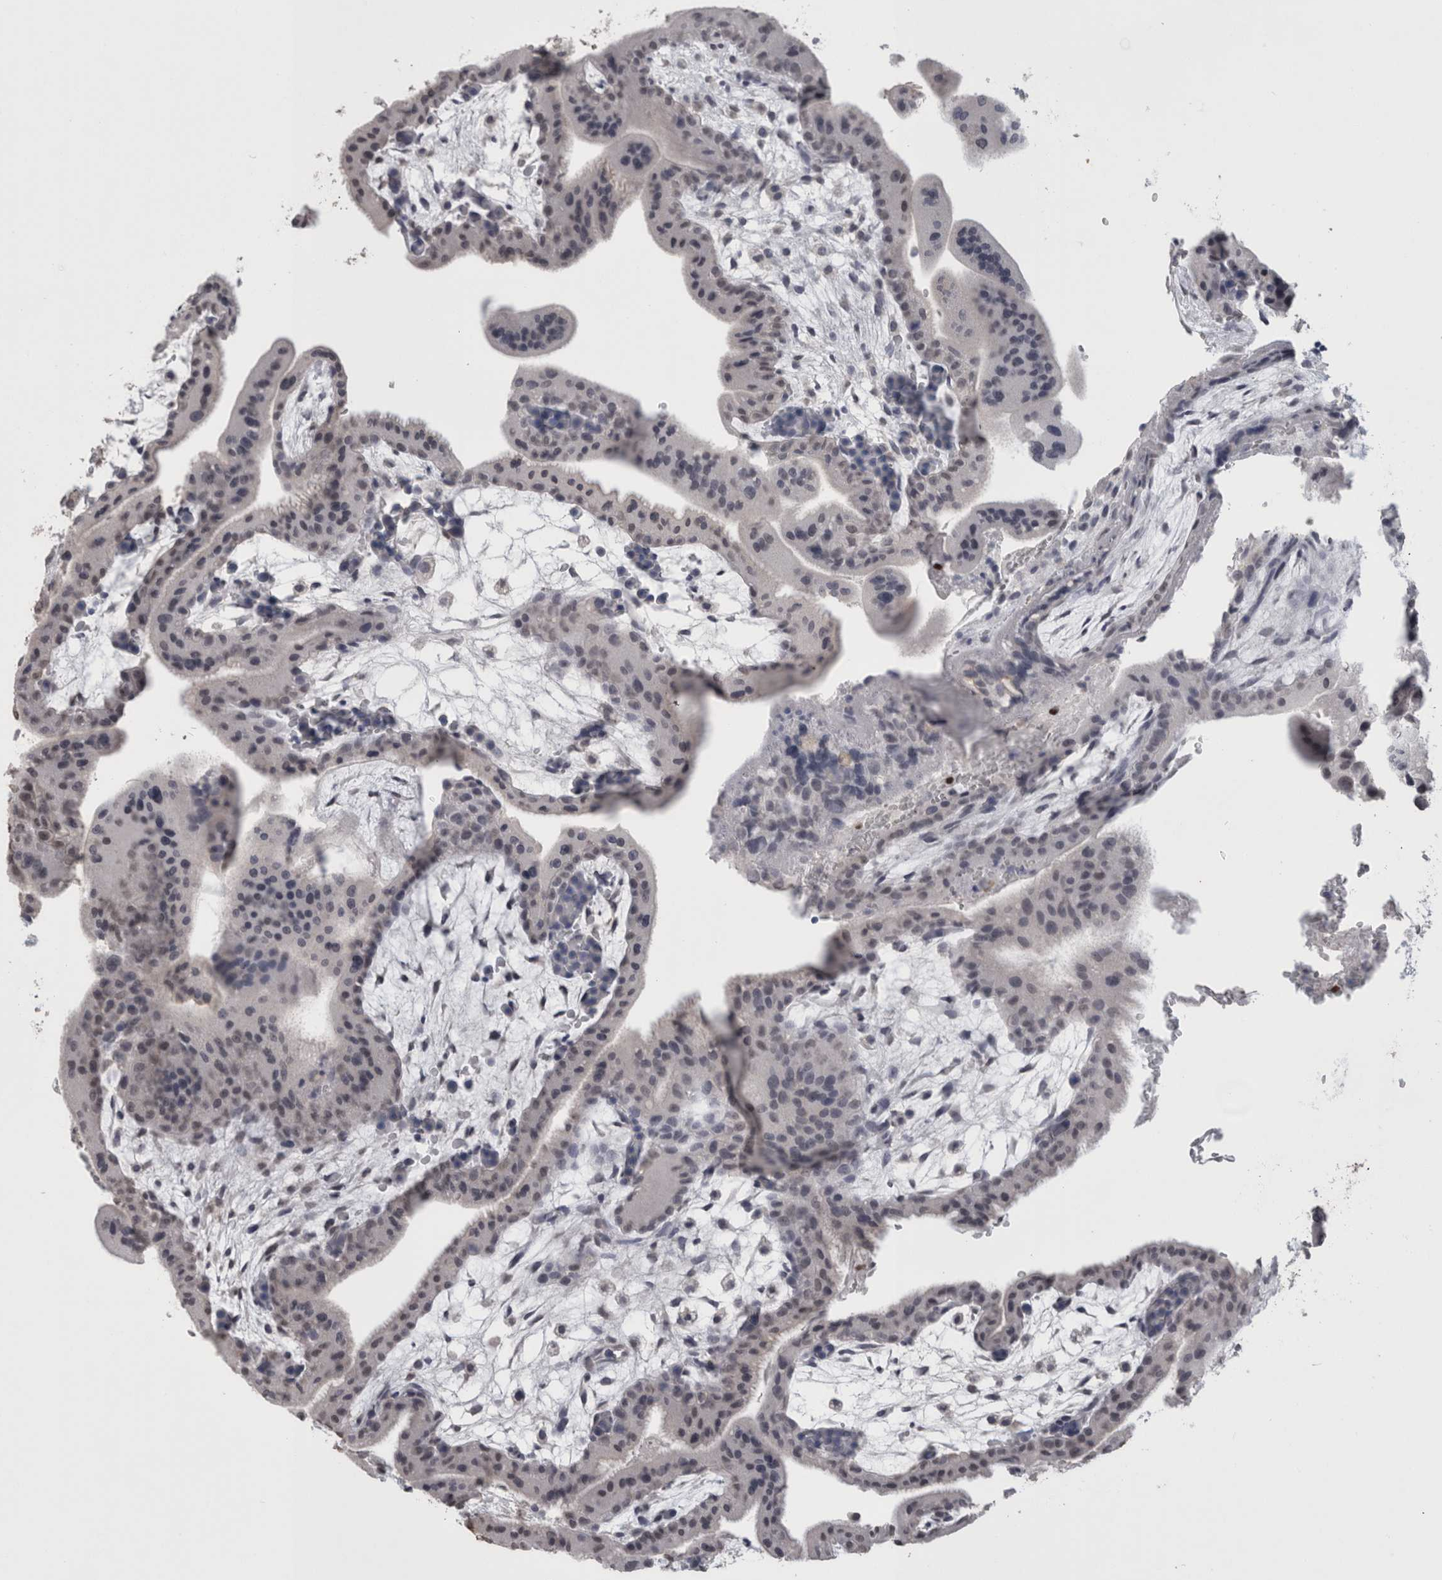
{"staining": {"intensity": "weak", "quantity": "25%-75%", "location": "nuclear"}, "tissue": "placenta", "cell_type": "Trophoblastic cells", "image_type": "normal", "snomed": [{"axis": "morphology", "description": "Normal tissue, NOS"}, {"axis": "topography", "description": "Placenta"}], "caption": "Protein expression analysis of normal placenta demonstrates weak nuclear staining in approximately 25%-75% of trophoblastic cells.", "gene": "PAX5", "patient": {"sex": "female", "age": 35}}